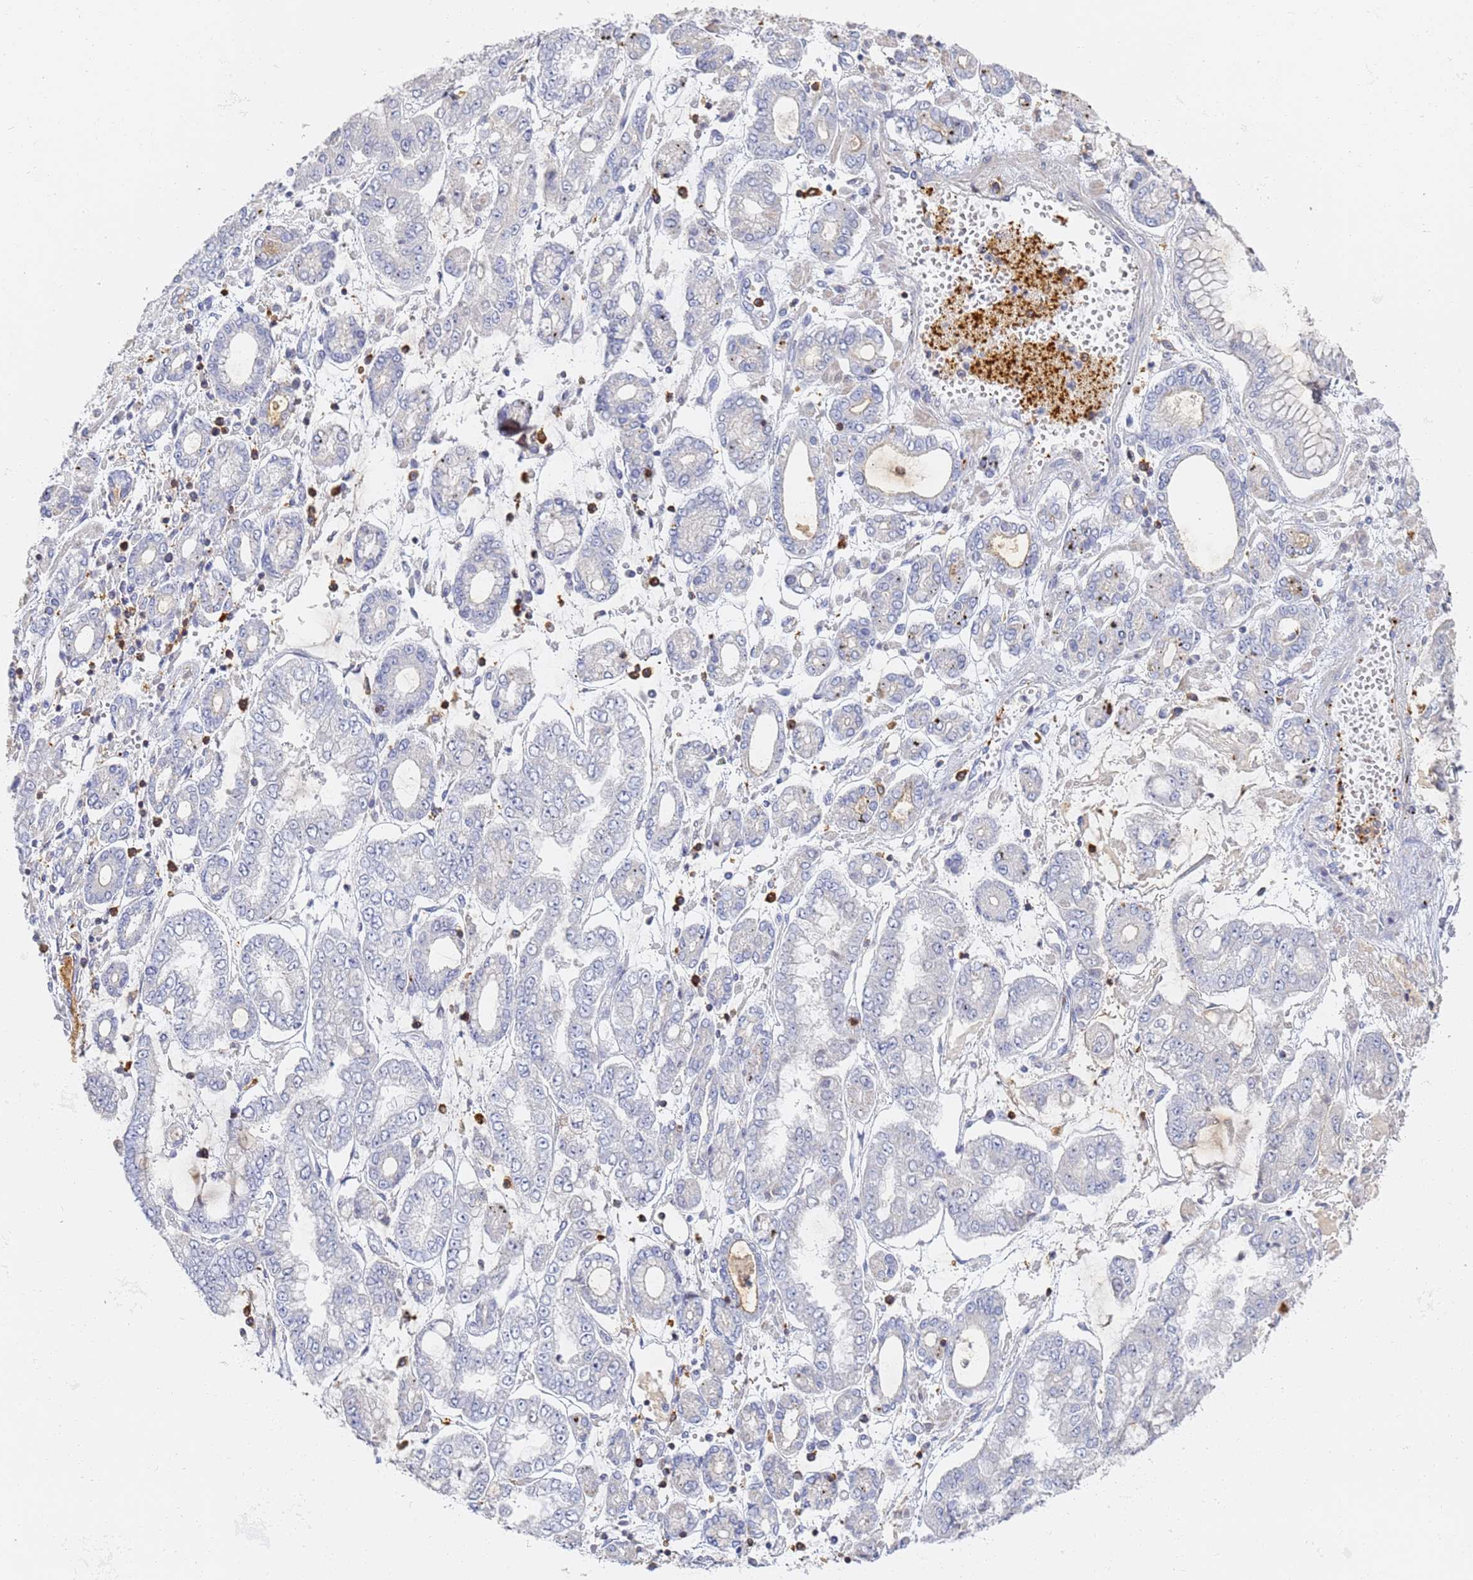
{"staining": {"intensity": "negative", "quantity": "none", "location": "none"}, "tissue": "stomach cancer", "cell_type": "Tumor cells", "image_type": "cancer", "snomed": [{"axis": "morphology", "description": "Adenocarcinoma, NOS"}, {"axis": "topography", "description": "Stomach"}], "caption": "Tumor cells show no significant protein staining in stomach cancer (adenocarcinoma). (DAB IHC, high magnification).", "gene": "BIN2", "patient": {"sex": "male", "age": 76}}